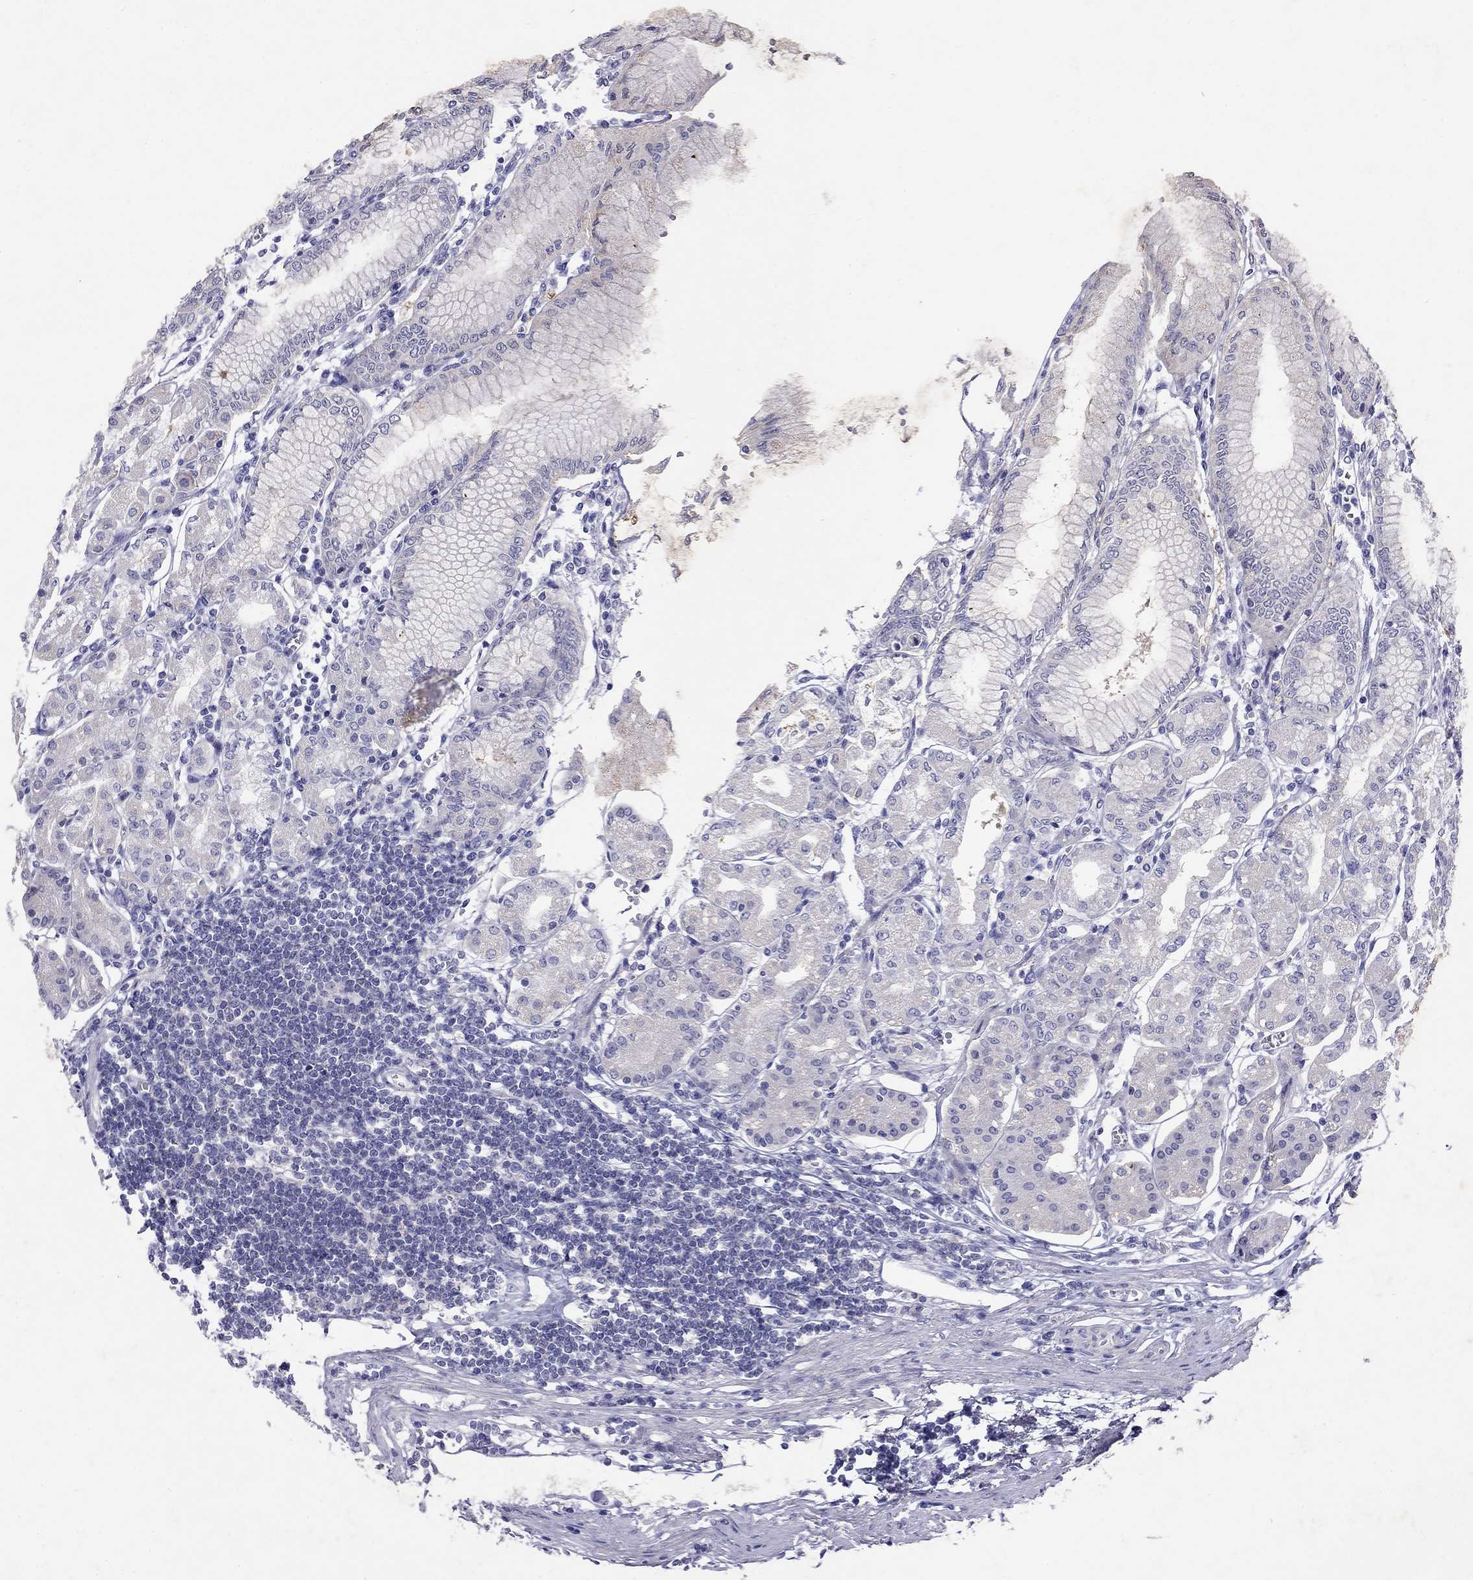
{"staining": {"intensity": "negative", "quantity": "none", "location": "none"}, "tissue": "stomach", "cell_type": "Glandular cells", "image_type": "normal", "snomed": [{"axis": "morphology", "description": "Normal tissue, NOS"}, {"axis": "topography", "description": "Skeletal muscle"}, {"axis": "topography", "description": "Stomach"}], "caption": "DAB (3,3'-diaminobenzidine) immunohistochemical staining of benign stomach demonstrates no significant expression in glandular cells. (Stains: DAB immunohistochemistry with hematoxylin counter stain, Microscopy: brightfield microscopy at high magnification).", "gene": "GNAT3", "patient": {"sex": "female", "age": 57}}